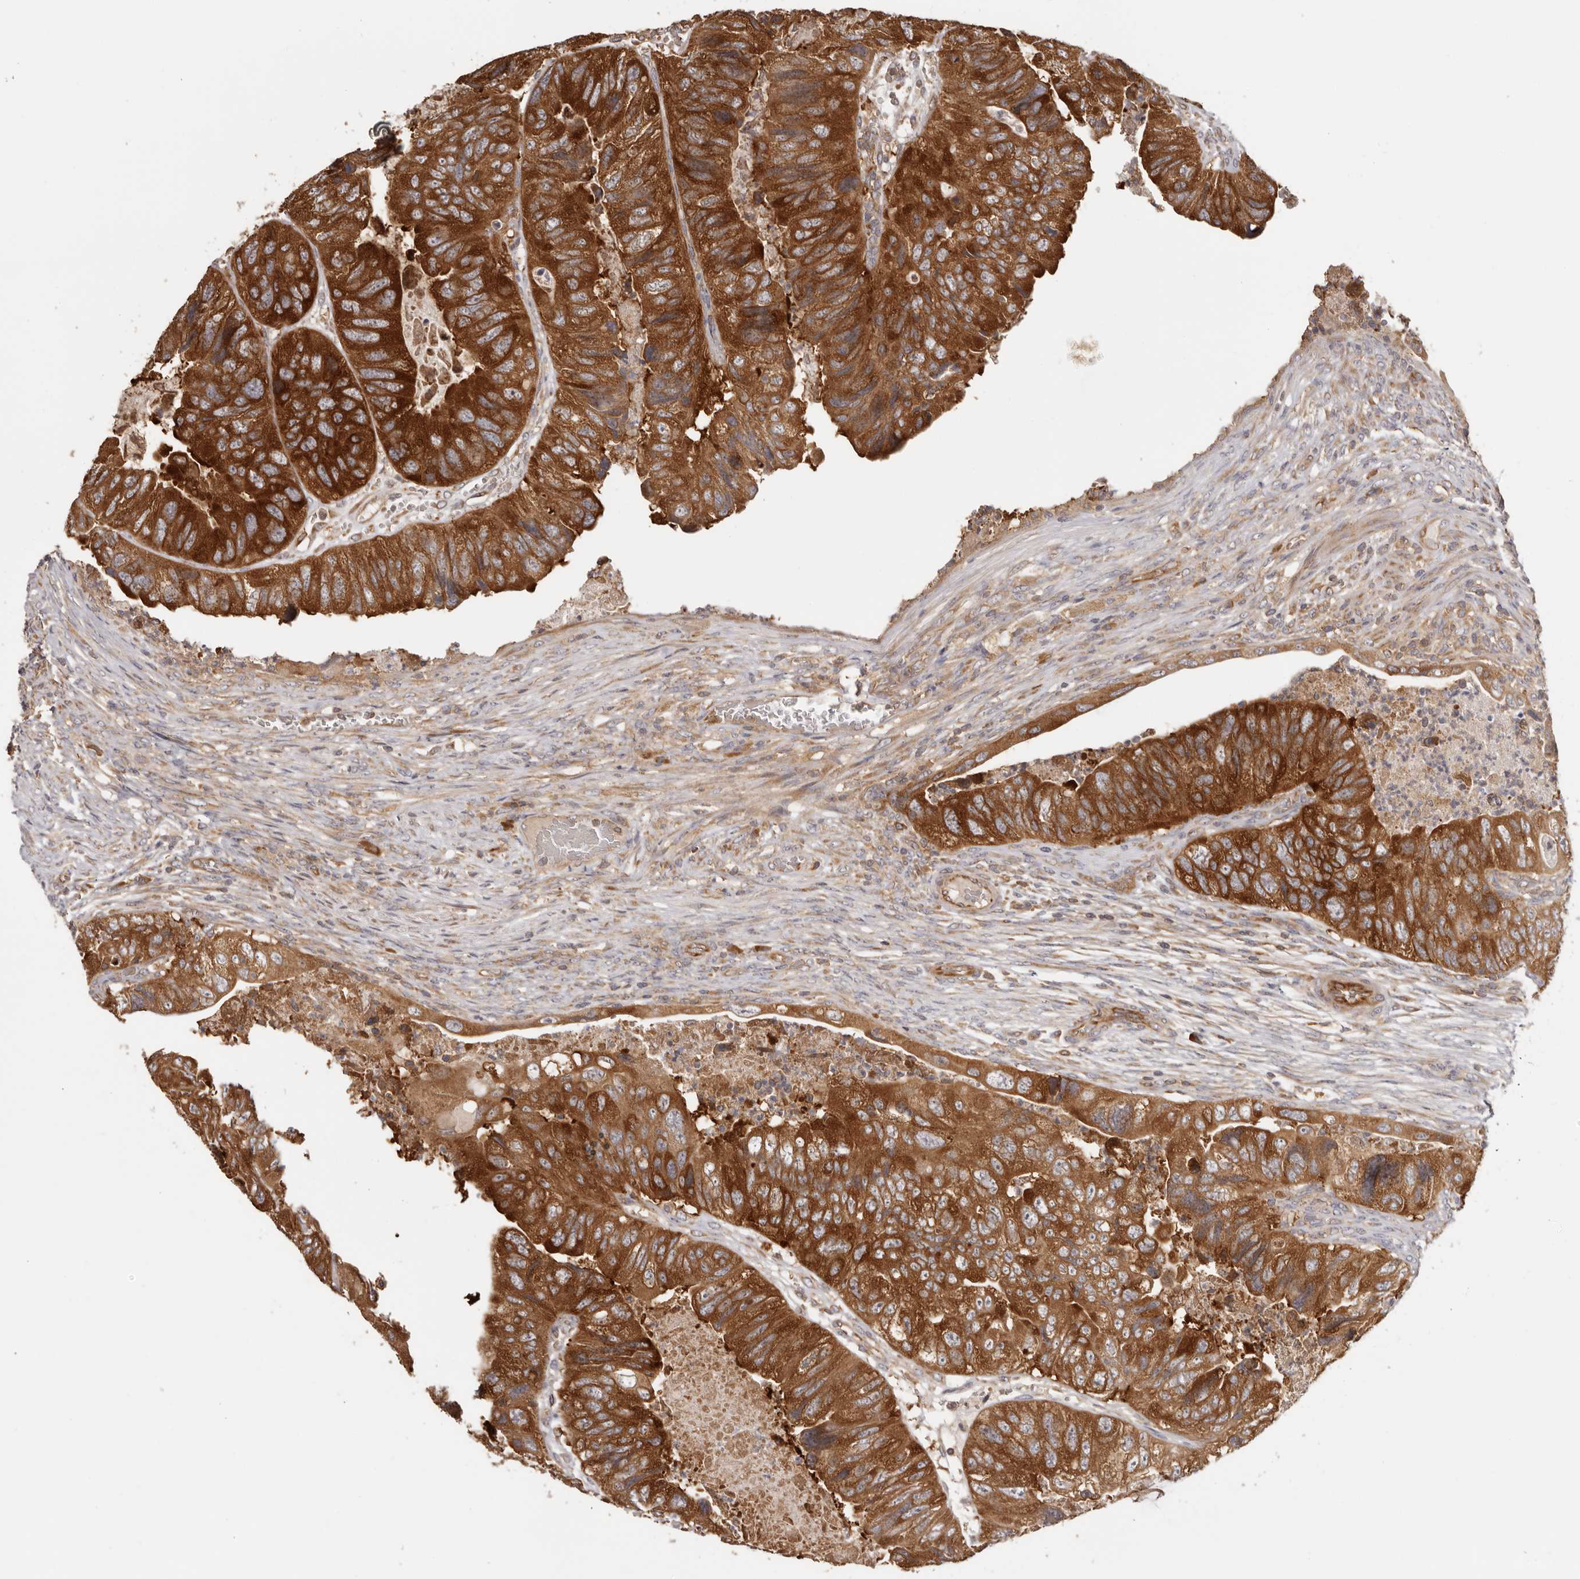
{"staining": {"intensity": "strong", "quantity": ">75%", "location": "cytoplasmic/membranous"}, "tissue": "colorectal cancer", "cell_type": "Tumor cells", "image_type": "cancer", "snomed": [{"axis": "morphology", "description": "Adenocarcinoma, NOS"}, {"axis": "topography", "description": "Rectum"}], "caption": "This photomicrograph shows adenocarcinoma (colorectal) stained with immunohistochemistry (IHC) to label a protein in brown. The cytoplasmic/membranous of tumor cells show strong positivity for the protein. Nuclei are counter-stained blue.", "gene": "EEF1E1", "patient": {"sex": "male", "age": 63}}